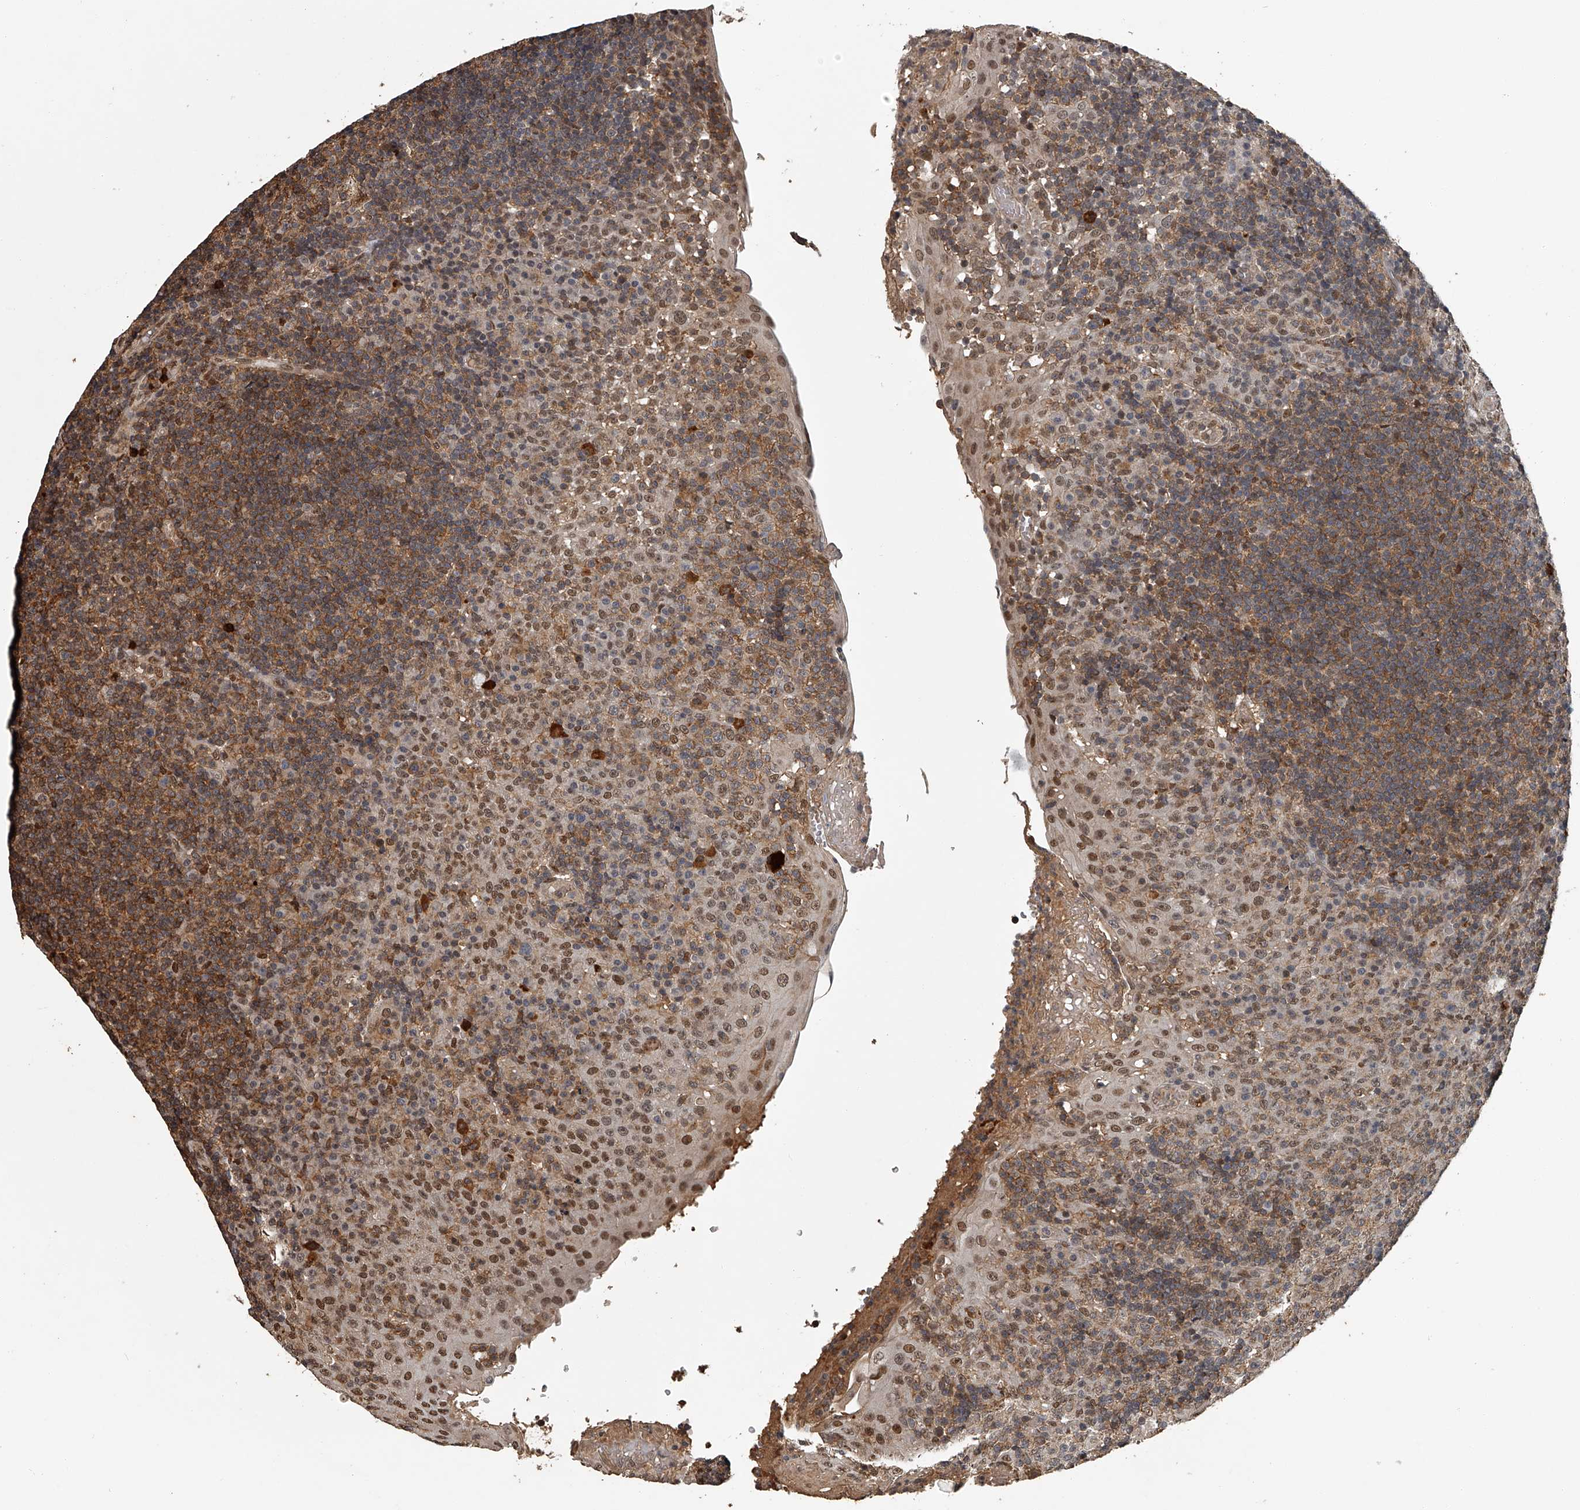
{"staining": {"intensity": "moderate", "quantity": ">75%", "location": "cytoplasmic/membranous,nuclear"}, "tissue": "tonsil", "cell_type": "Germinal center cells", "image_type": "normal", "snomed": [{"axis": "morphology", "description": "Normal tissue, NOS"}, {"axis": "topography", "description": "Tonsil"}], "caption": "Immunohistochemical staining of unremarkable tonsil displays medium levels of moderate cytoplasmic/membranous,nuclear staining in approximately >75% of germinal center cells.", "gene": "PLEKHG1", "patient": {"sex": "female", "age": 40}}